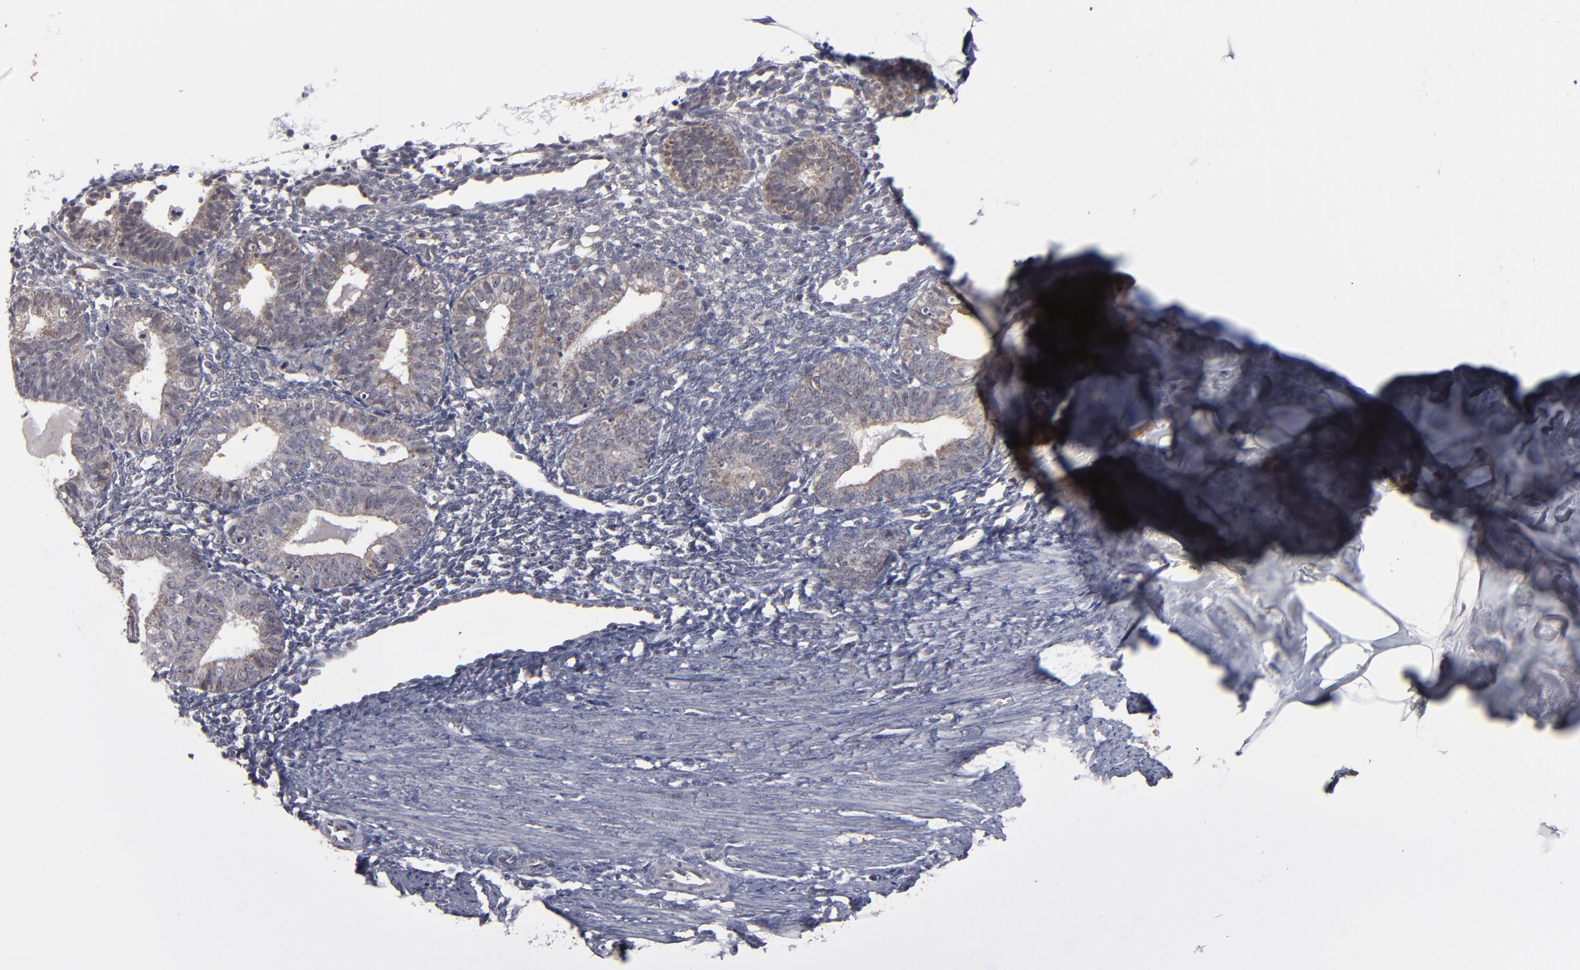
{"staining": {"intensity": "moderate", "quantity": ">75%", "location": "cytoplasmic/membranous"}, "tissue": "endometrium", "cell_type": "Cells in endometrial stroma", "image_type": "normal", "snomed": [{"axis": "morphology", "description": "Normal tissue, NOS"}, {"axis": "topography", "description": "Endometrium"}], "caption": "IHC histopathology image of benign human endometrium stained for a protein (brown), which exhibits medium levels of moderate cytoplasmic/membranous staining in approximately >75% of cells in endometrial stroma.", "gene": "GLCCI1", "patient": {"sex": "female", "age": 61}}